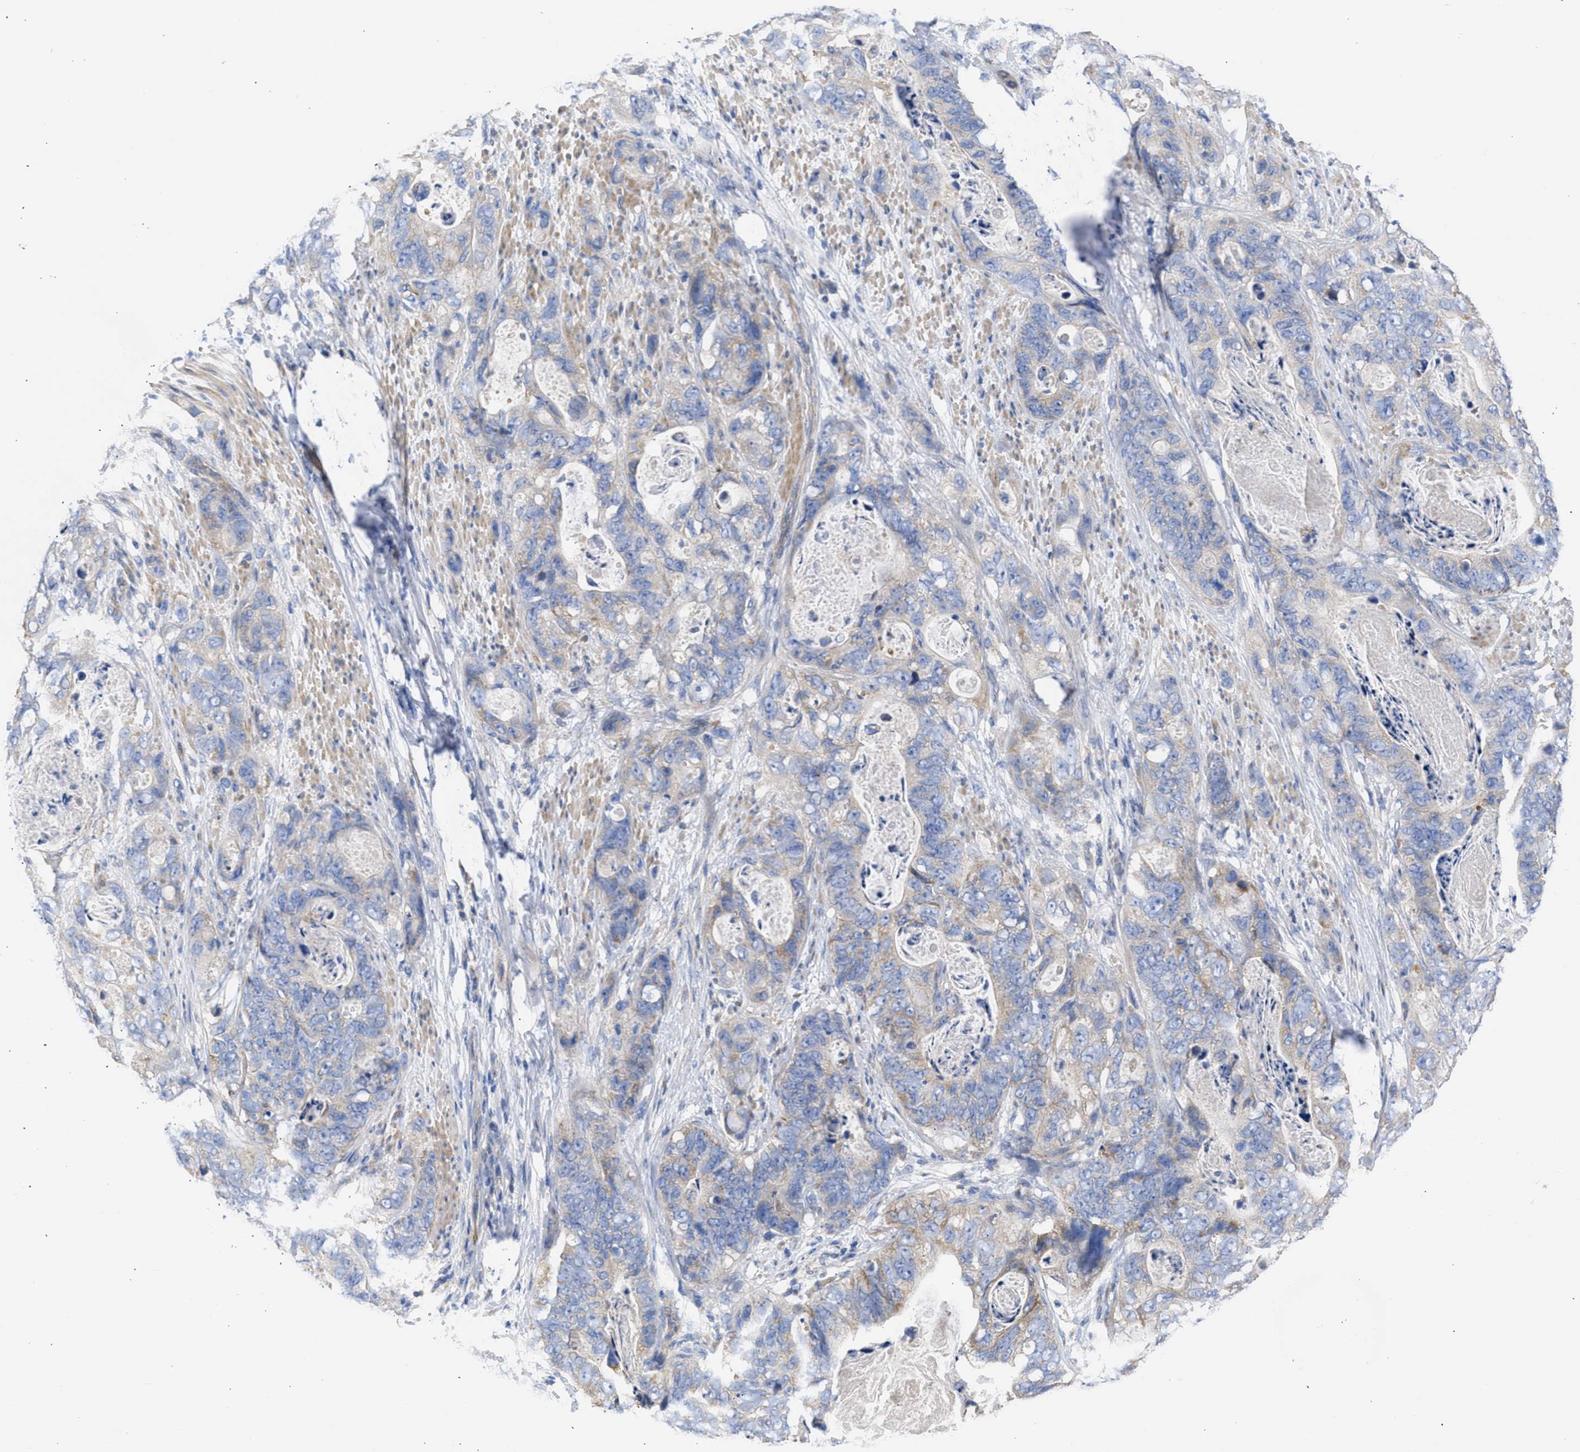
{"staining": {"intensity": "moderate", "quantity": "<25%", "location": "cytoplasmic/membranous"}, "tissue": "stomach cancer", "cell_type": "Tumor cells", "image_type": "cancer", "snomed": [{"axis": "morphology", "description": "Adenocarcinoma, NOS"}, {"axis": "topography", "description": "Stomach"}], "caption": "Immunohistochemistry (IHC) (DAB (3,3'-diaminobenzidine)) staining of human stomach adenocarcinoma displays moderate cytoplasmic/membranous protein staining in approximately <25% of tumor cells.", "gene": "BTG3", "patient": {"sex": "female", "age": 89}}